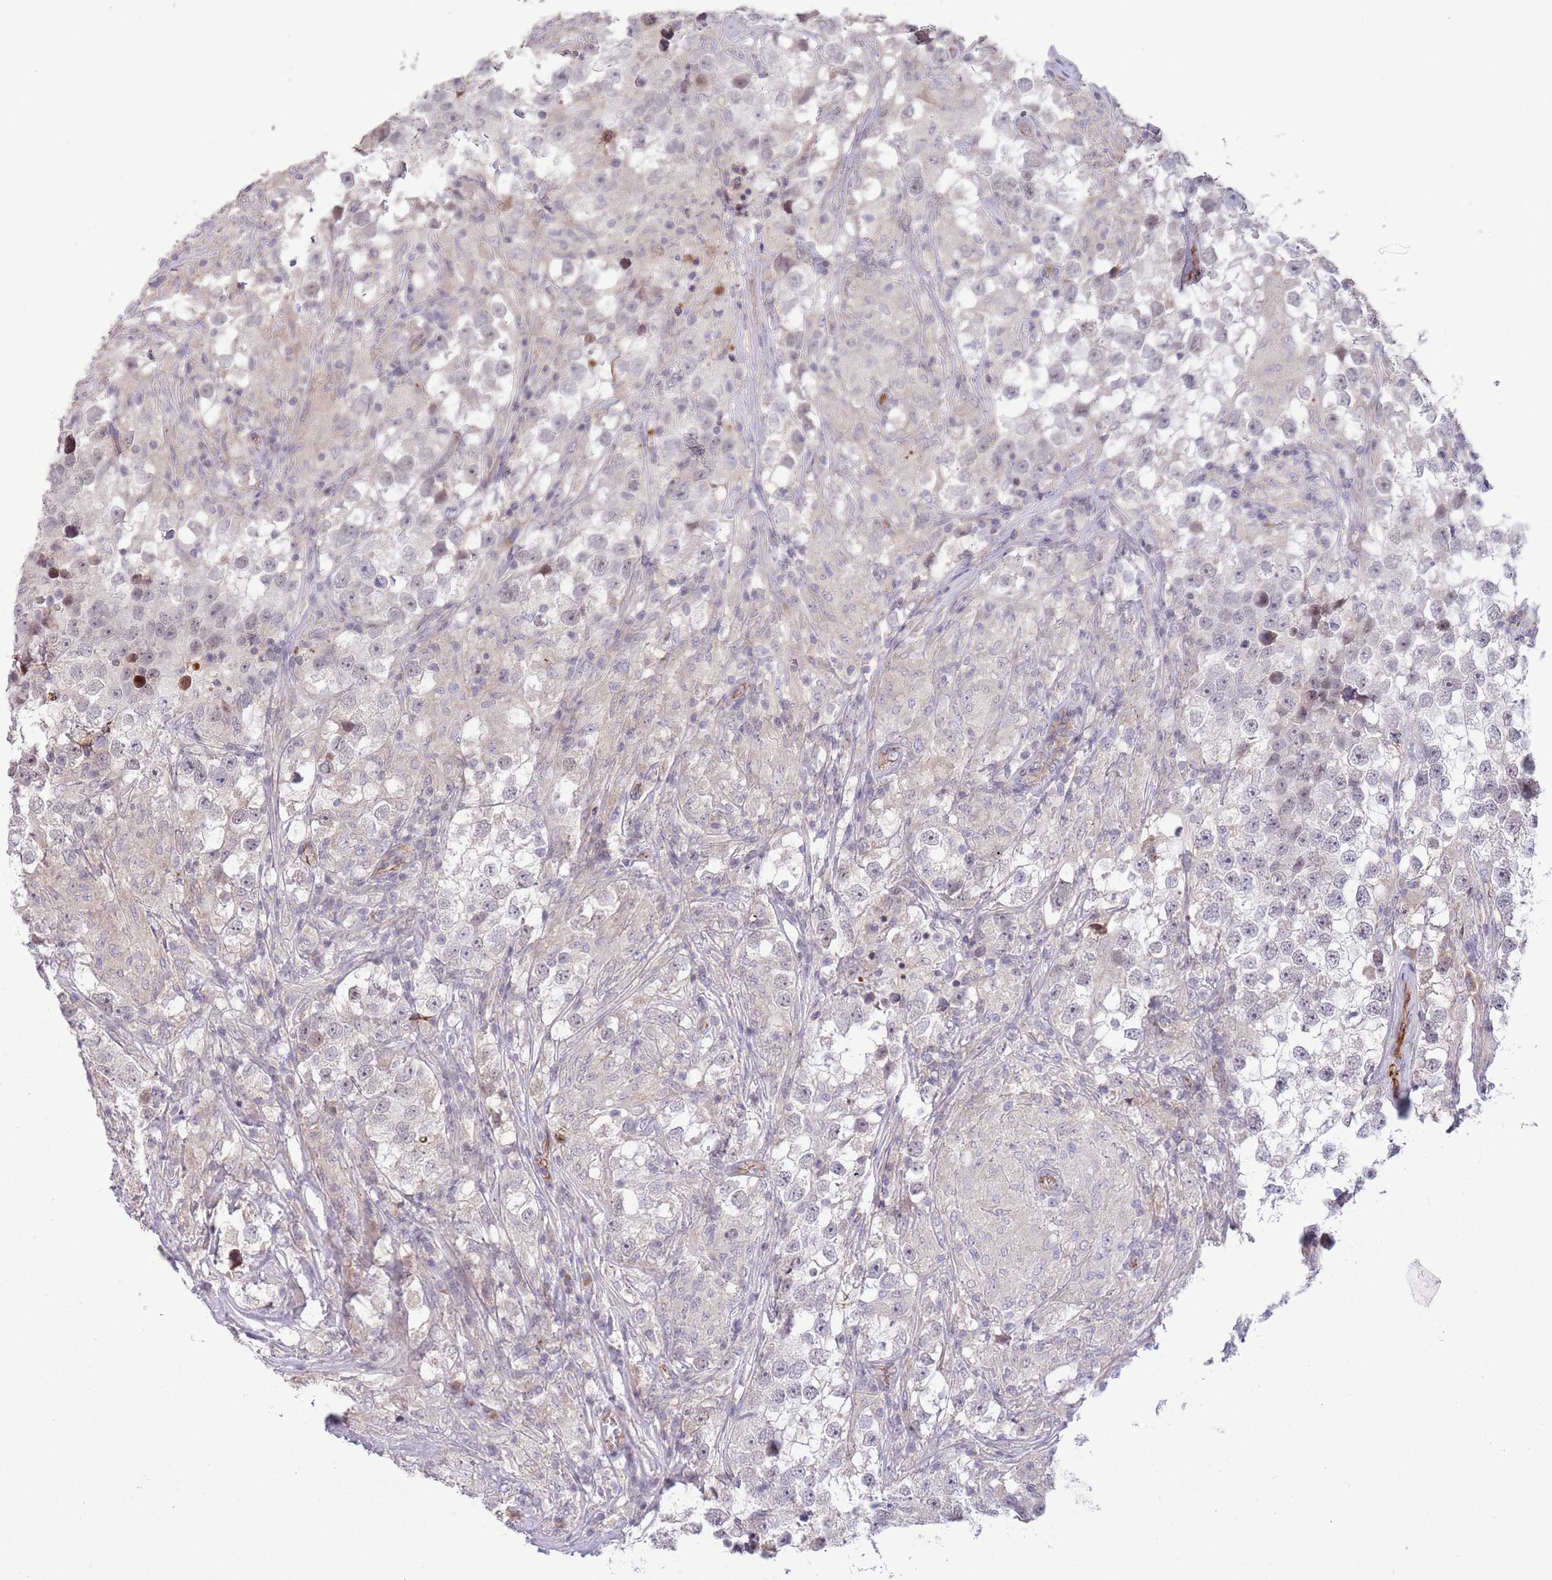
{"staining": {"intensity": "negative", "quantity": "none", "location": "none"}, "tissue": "testis cancer", "cell_type": "Tumor cells", "image_type": "cancer", "snomed": [{"axis": "morphology", "description": "Seminoma, NOS"}, {"axis": "topography", "description": "Testis"}], "caption": "This is an IHC photomicrograph of human testis cancer. There is no staining in tumor cells.", "gene": "DPP10", "patient": {"sex": "male", "age": 46}}